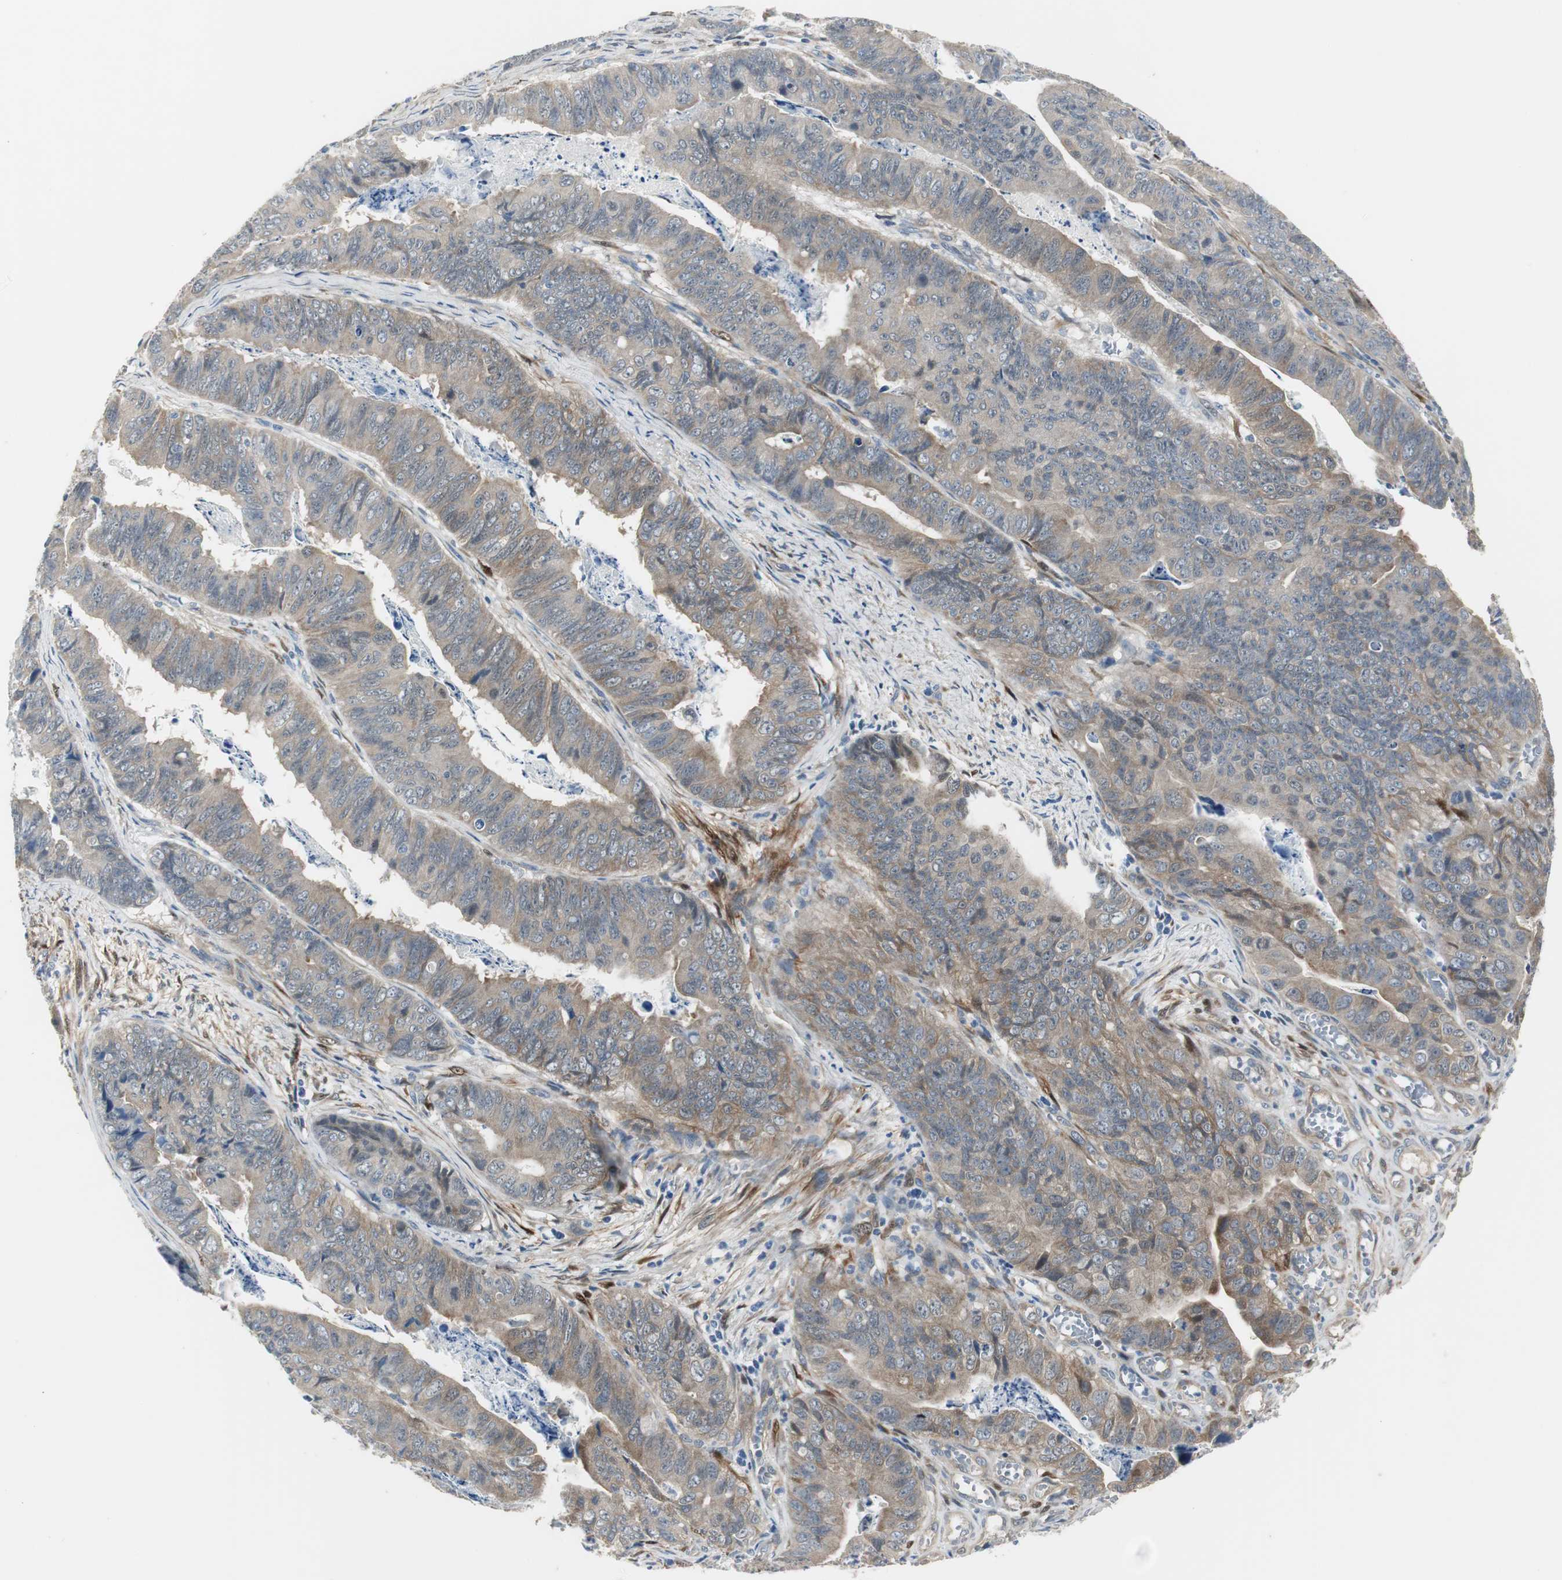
{"staining": {"intensity": "weak", "quantity": "<25%", "location": "cytoplasmic/membranous"}, "tissue": "stomach cancer", "cell_type": "Tumor cells", "image_type": "cancer", "snomed": [{"axis": "morphology", "description": "Adenocarcinoma, NOS"}, {"axis": "topography", "description": "Stomach, lower"}], "caption": "Tumor cells show no significant staining in stomach cancer. (Immunohistochemistry (ihc), brightfield microscopy, high magnification).", "gene": "FHL2", "patient": {"sex": "male", "age": 77}}